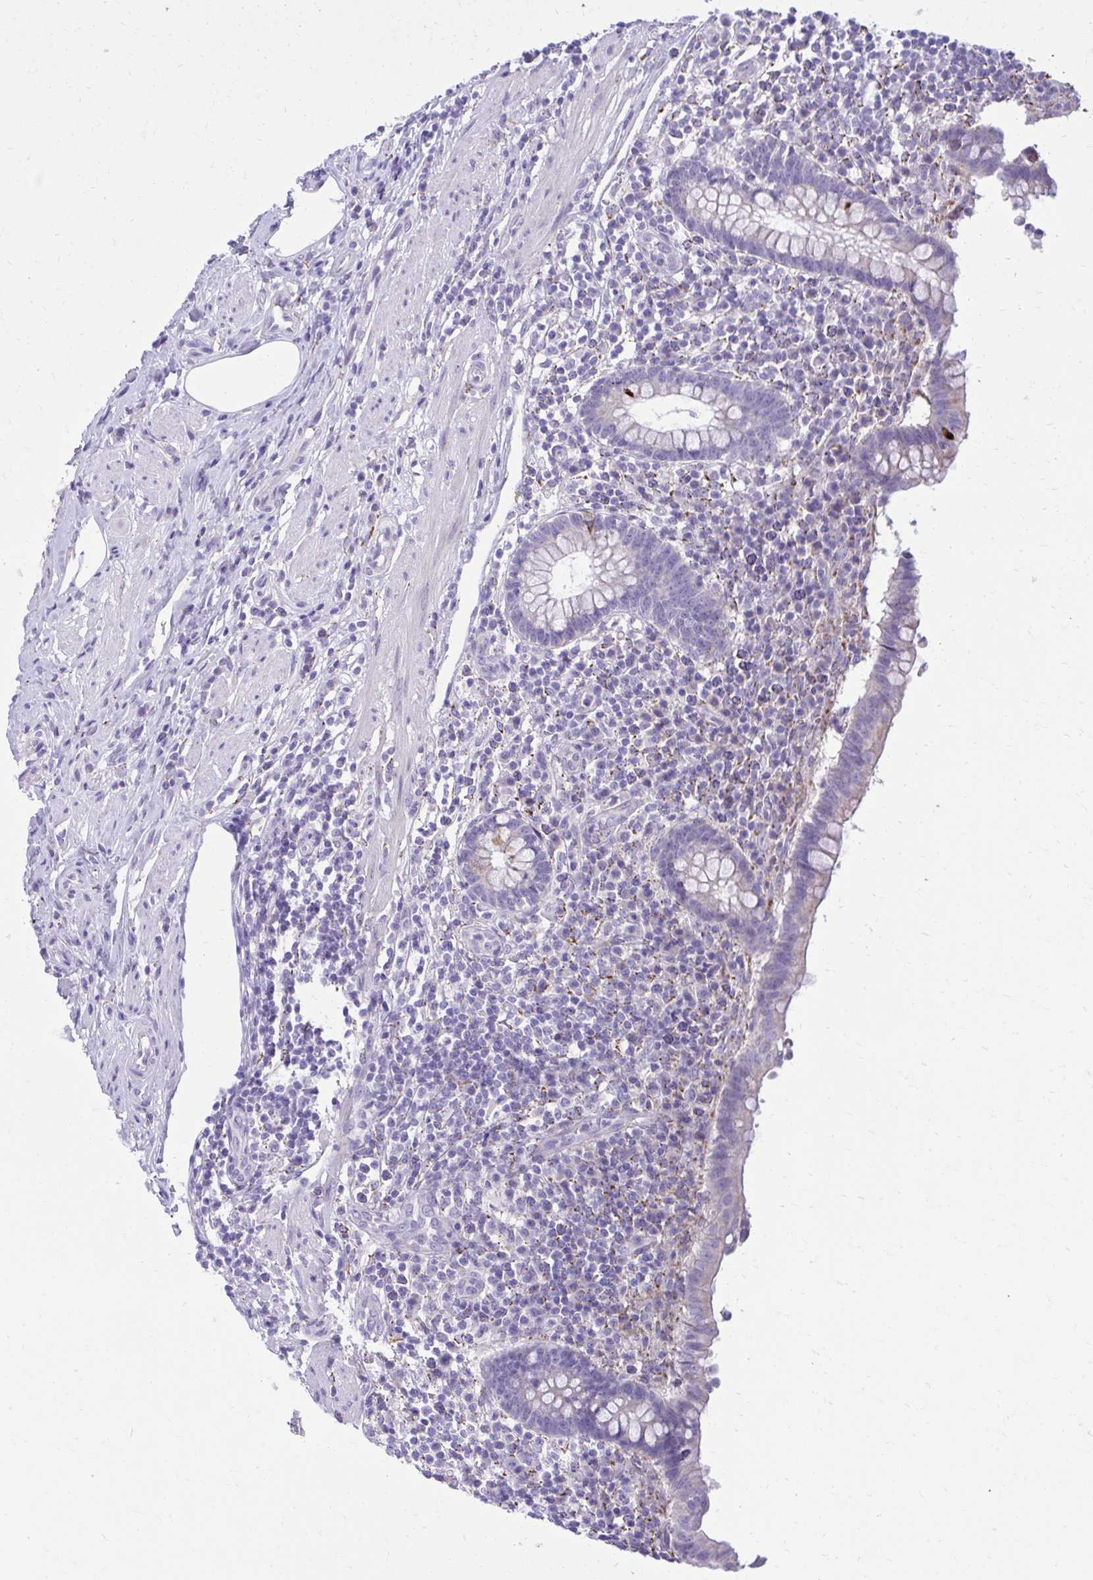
{"staining": {"intensity": "strong", "quantity": "<25%", "location": "cytoplasmic/membranous"}, "tissue": "appendix", "cell_type": "Glandular cells", "image_type": "normal", "snomed": [{"axis": "morphology", "description": "Normal tissue, NOS"}, {"axis": "topography", "description": "Appendix"}], "caption": "Immunohistochemical staining of benign appendix displays strong cytoplasmic/membranous protein expression in about <25% of glandular cells.", "gene": "AIG1", "patient": {"sex": "female", "age": 56}}